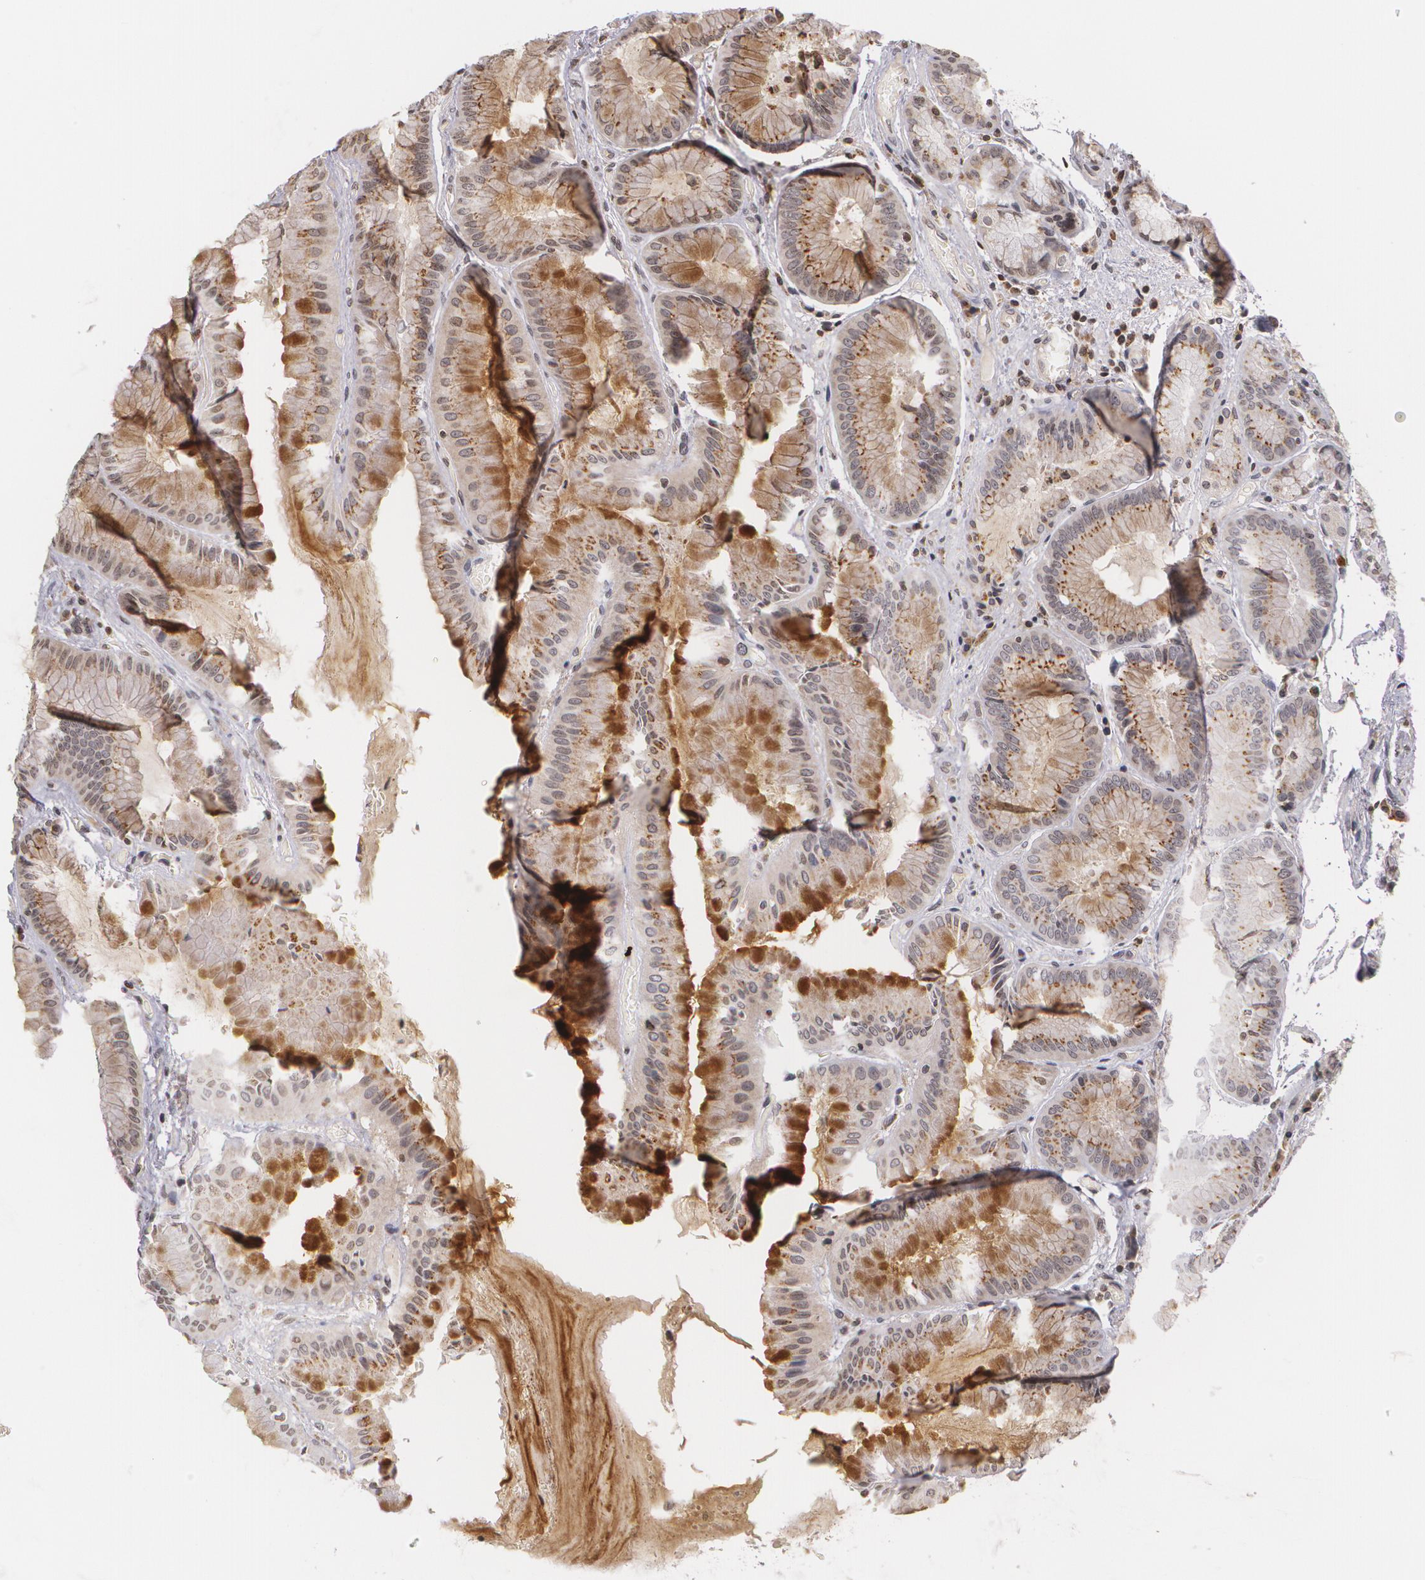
{"staining": {"intensity": "moderate", "quantity": "25%-75%", "location": "cytoplasmic/membranous,nuclear"}, "tissue": "stomach", "cell_type": "Glandular cells", "image_type": "normal", "snomed": [{"axis": "morphology", "description": "Normal tissue, NOS"}, {"axis": "topography", "description": "Esophagus"}, {"axis": "topography", "description": "Stomach, upper"}], "caption": "Immunohistochemical staining of normal human stomach reveals moderate cytoplasmic/membranous,nuclear protein staining in approximately 25%-75% of glandular cells.", "gene": "VAV3", "patient": {"sex": "male", "age": 47}}